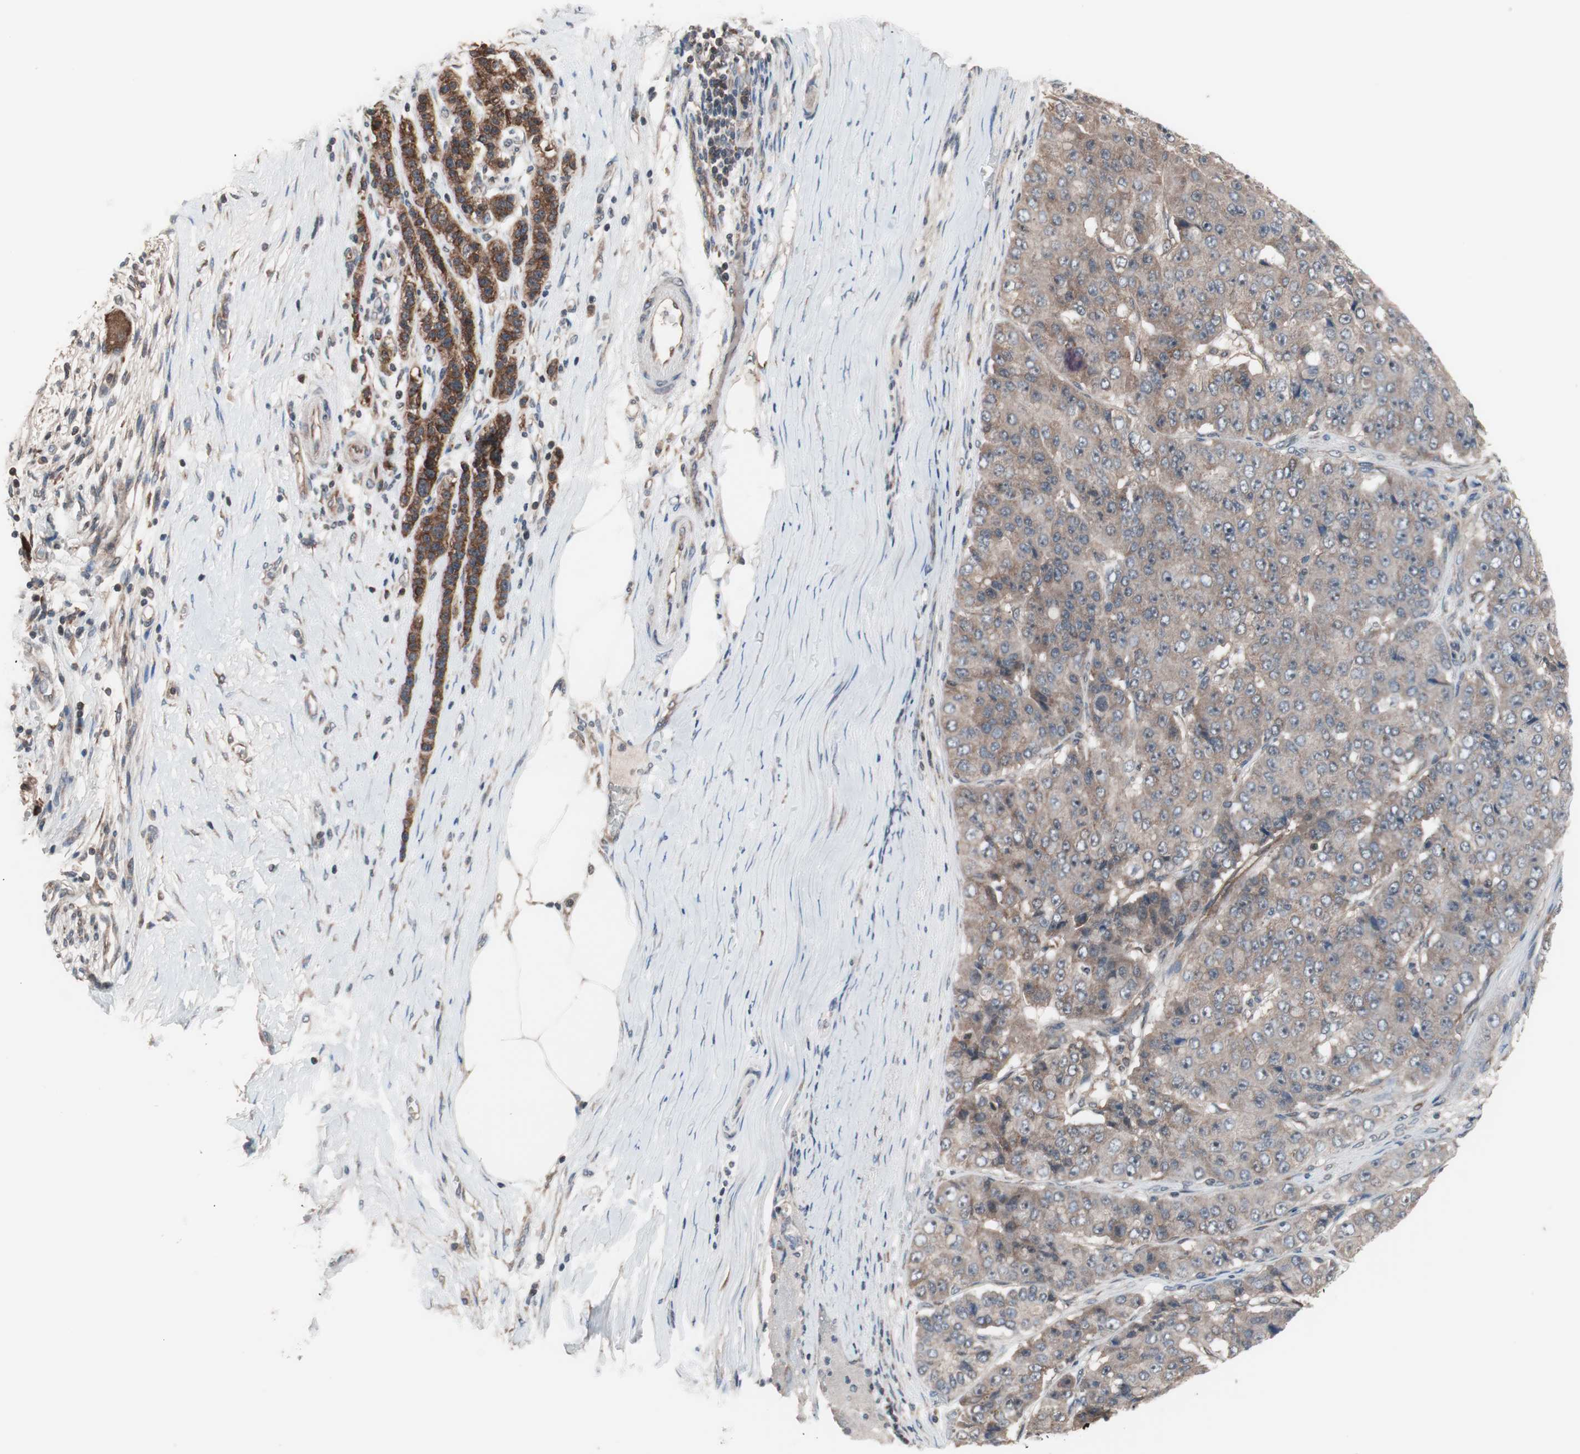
{"staining": {"intensity": "weak", "quantity": "<25%", "location": "cytoplasmic/membranous"}, "tissue": "pancreatic cancer", "cell_type": "Tumor cells", "image_type": "cancer", "snomed": [{"axis": "morphology", "description": "Adenocarcinoma, NOS"}, {"axis": "topography", "description": "Pancreas"}], "caption": "DAB (3,3'-diaminobenzidine) immunohistochemical staining of human pancreatic adenocarcinoma reveals no significant positivity in tumor cells.", "gene": "IRS1", "patient": {"sex": "male", "age": 50}}